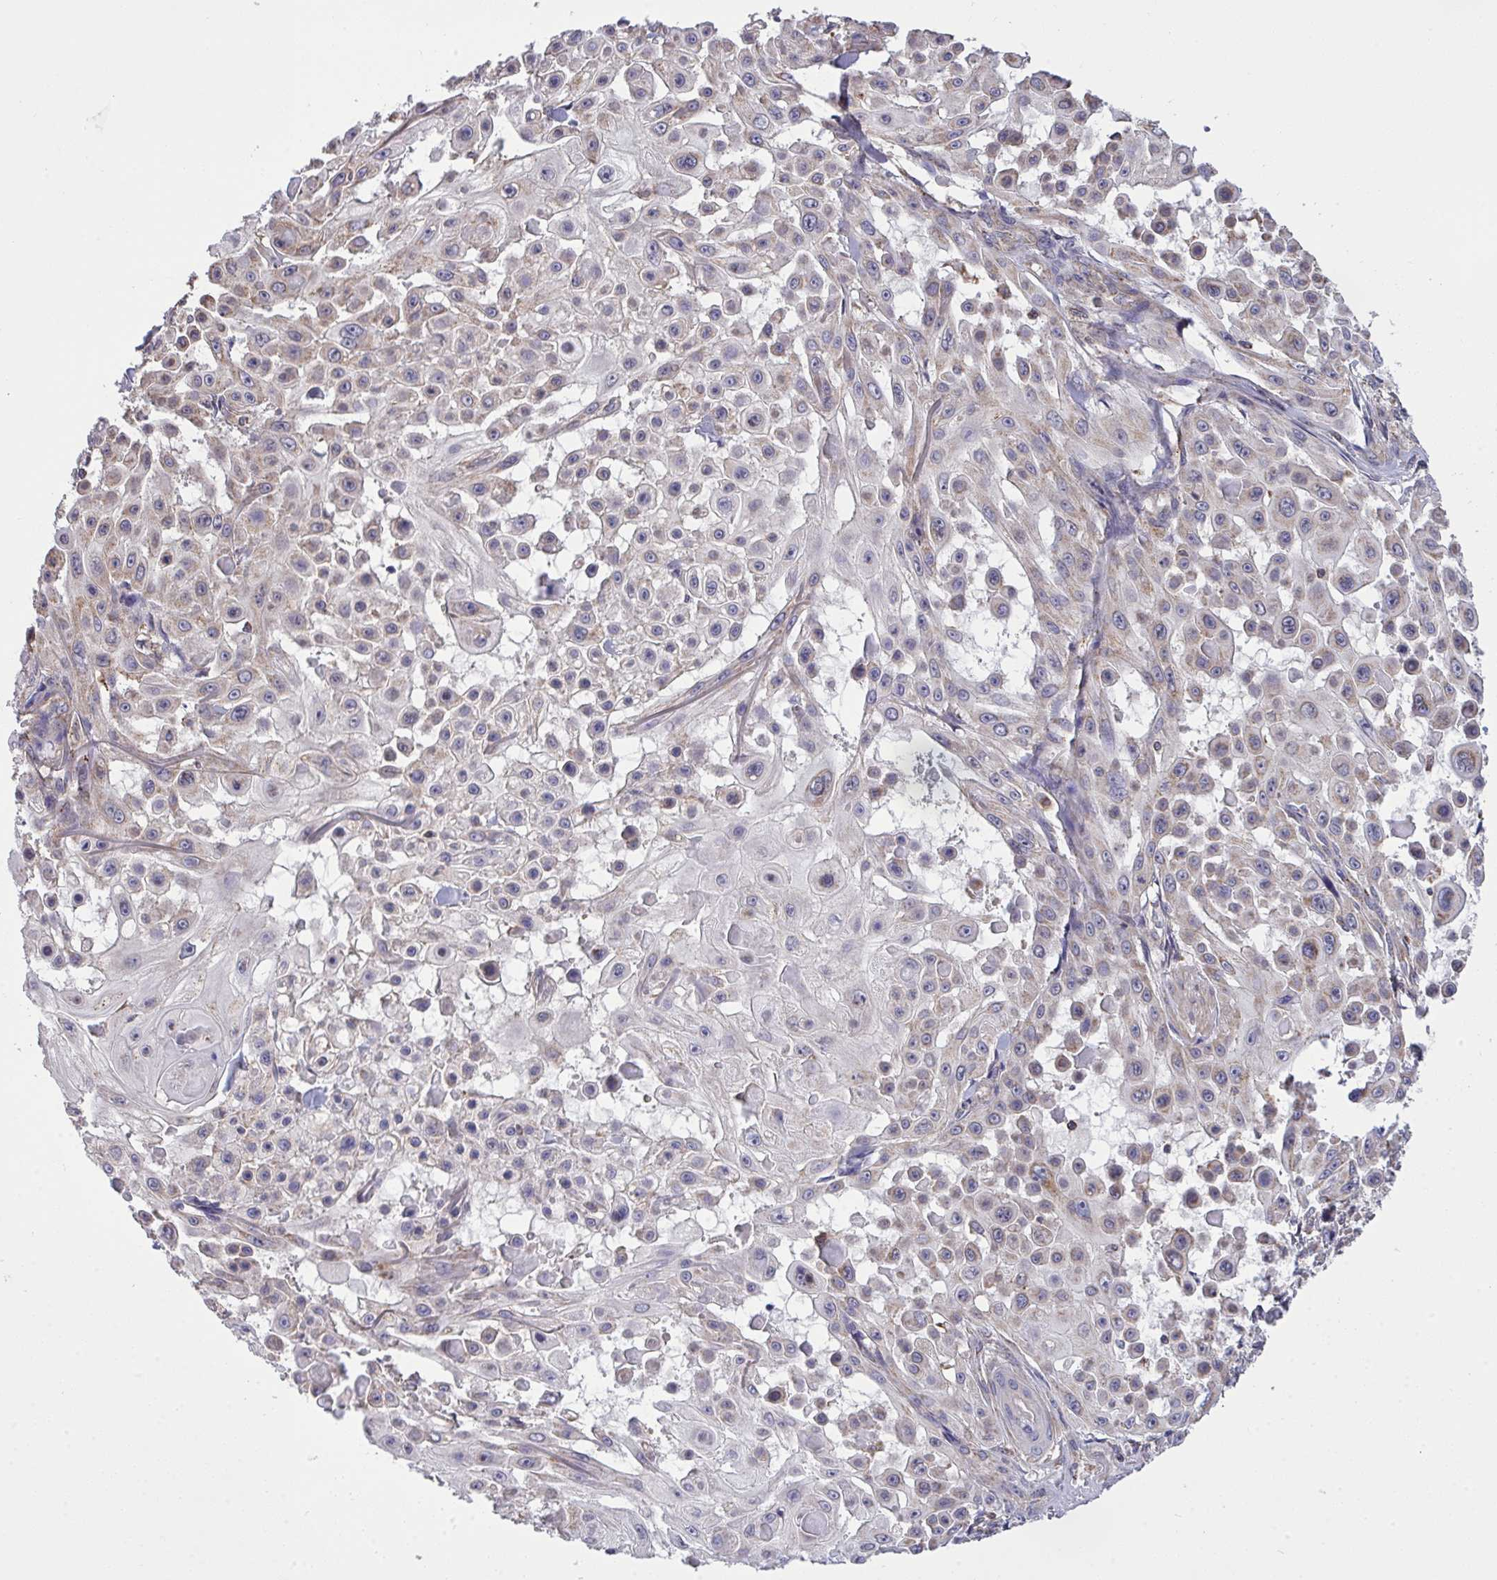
{"staining": {"intensity": "negative", "quantity": "none", "location": "none"}, "tissue": "skin cancer", "cell_type": "Tumor cells", "image_type": "cancer", "snomed": [{"axis": "morphology", "description": "Squamous cell carcinoma, NOS"}, {"axis": "topography", "description": "Skin"}], "caption": "A histopathology image of skin cancer (squamous cell carcinoma) stained for a protein displays no brown staining in tumor cells.", "gene": "PPM1H", "patient": {"sex": "male", "age": 91}}